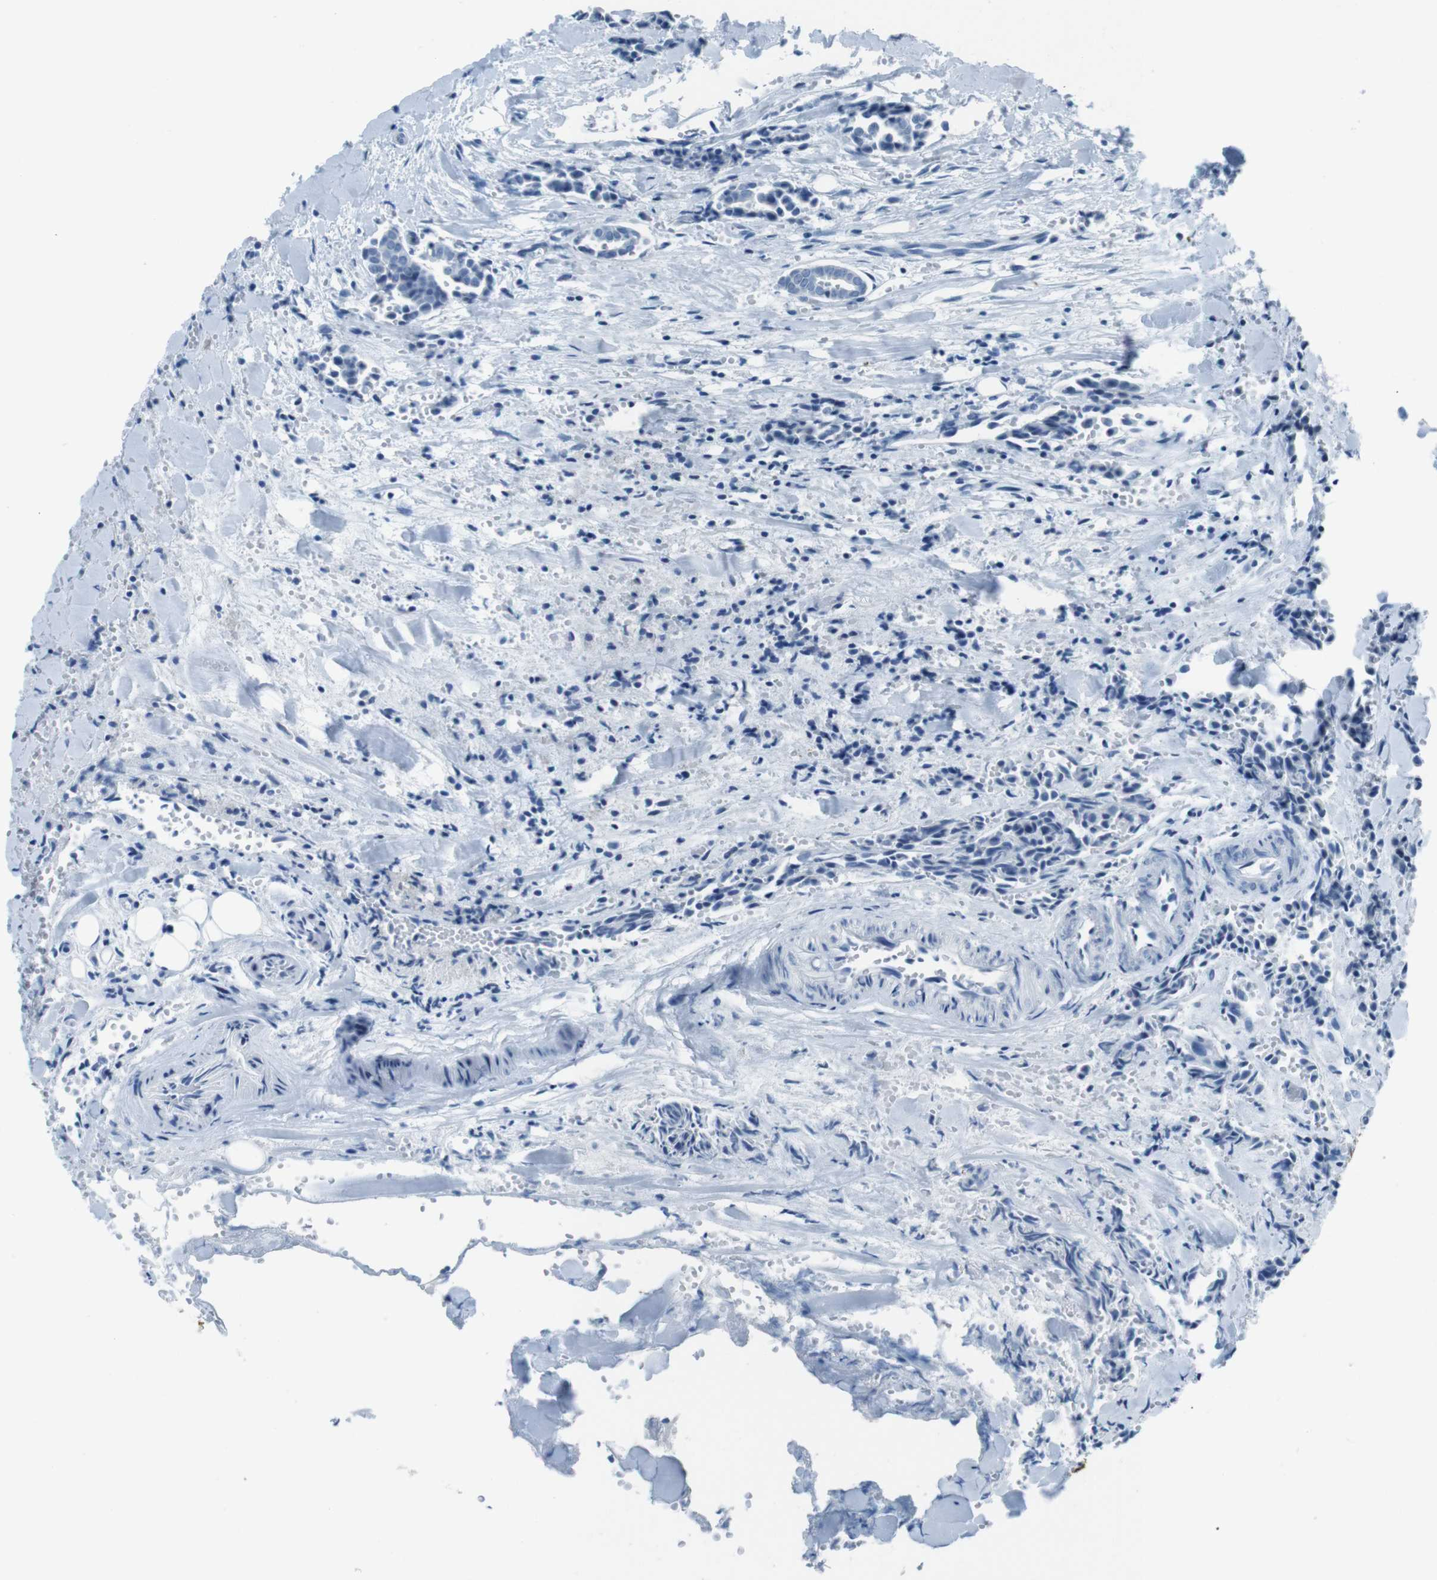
{"staining": {"intensity": "negative", "quantity": "none", "location": "none"}, "tissue": "head and neck cancer", "cell_type": "Tumor cells", "image_type": "cancer", "snomed": [{"axis": "morphology", "description": "Adenocarcinoma, NOS"}, {"axis": "topography", "description": "Salivary gland"}, {"axis": "topography", "description": "Head-Neck"}], "caption": "An image of human head and neck cancer (adenocarcinoma) is negative for staining in tumor cells.", "gene": "TMEM207", "patient": {"sex": "female", "age": 59}}